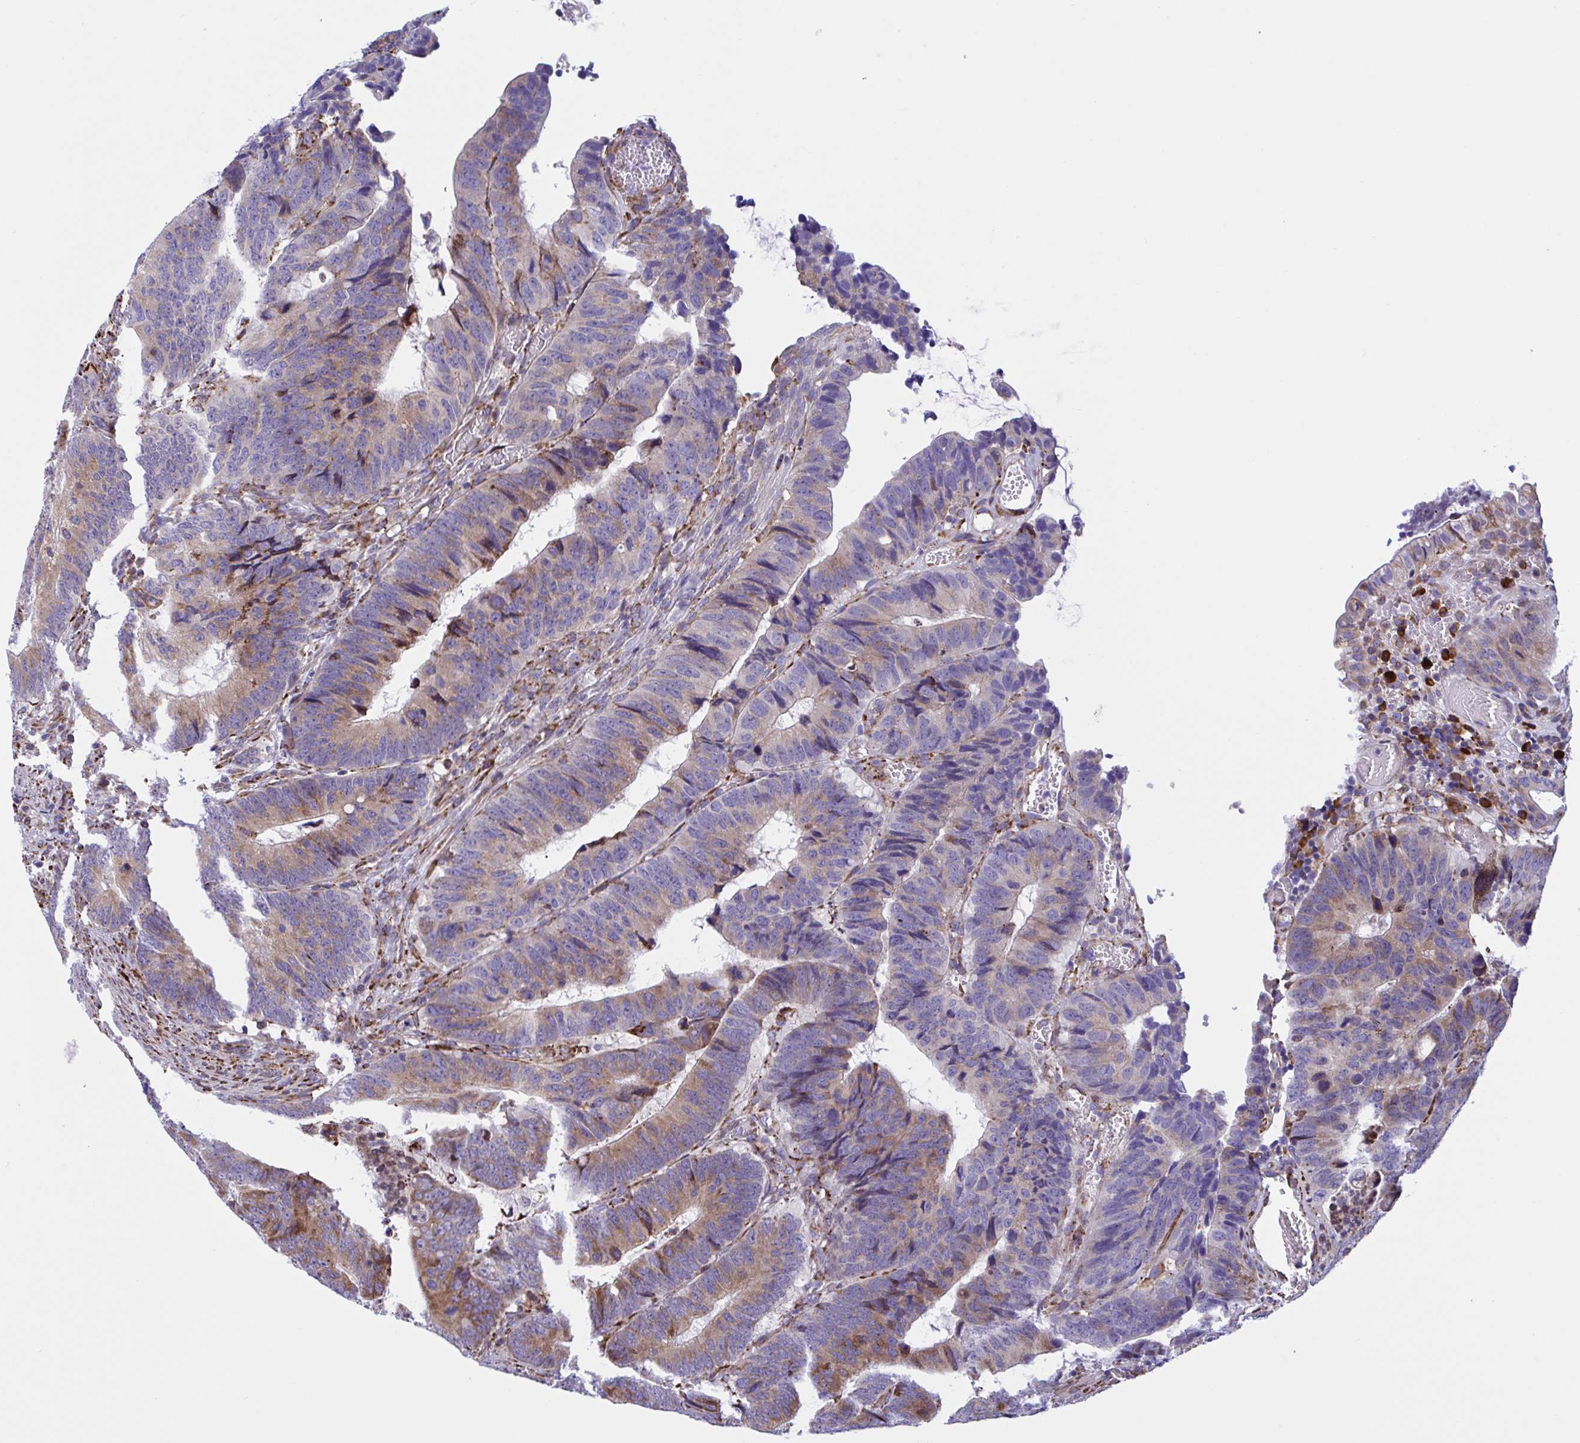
{"staining": {"intensity": "moderate", "quantity": ">75%", "location": "cytoplasmic/membranous"}, "tissue": "colorectal cancer", "cell_type": "Tumor cells", "image_type": "cancer", "snomed": [{"axis": "morphology", "description": "Adenocarcinoma, NOS"}, {"axis": "topography", "description": "Colon"}], "caption": "Colorectal cancer (adenocarcinoma) stained with IHC reveals moderate cytoplasmic/membranous staining in approximately >75% of tumor cells.", "gene": "PEAK3", "patient": {"sex": "male", "age": 62}}